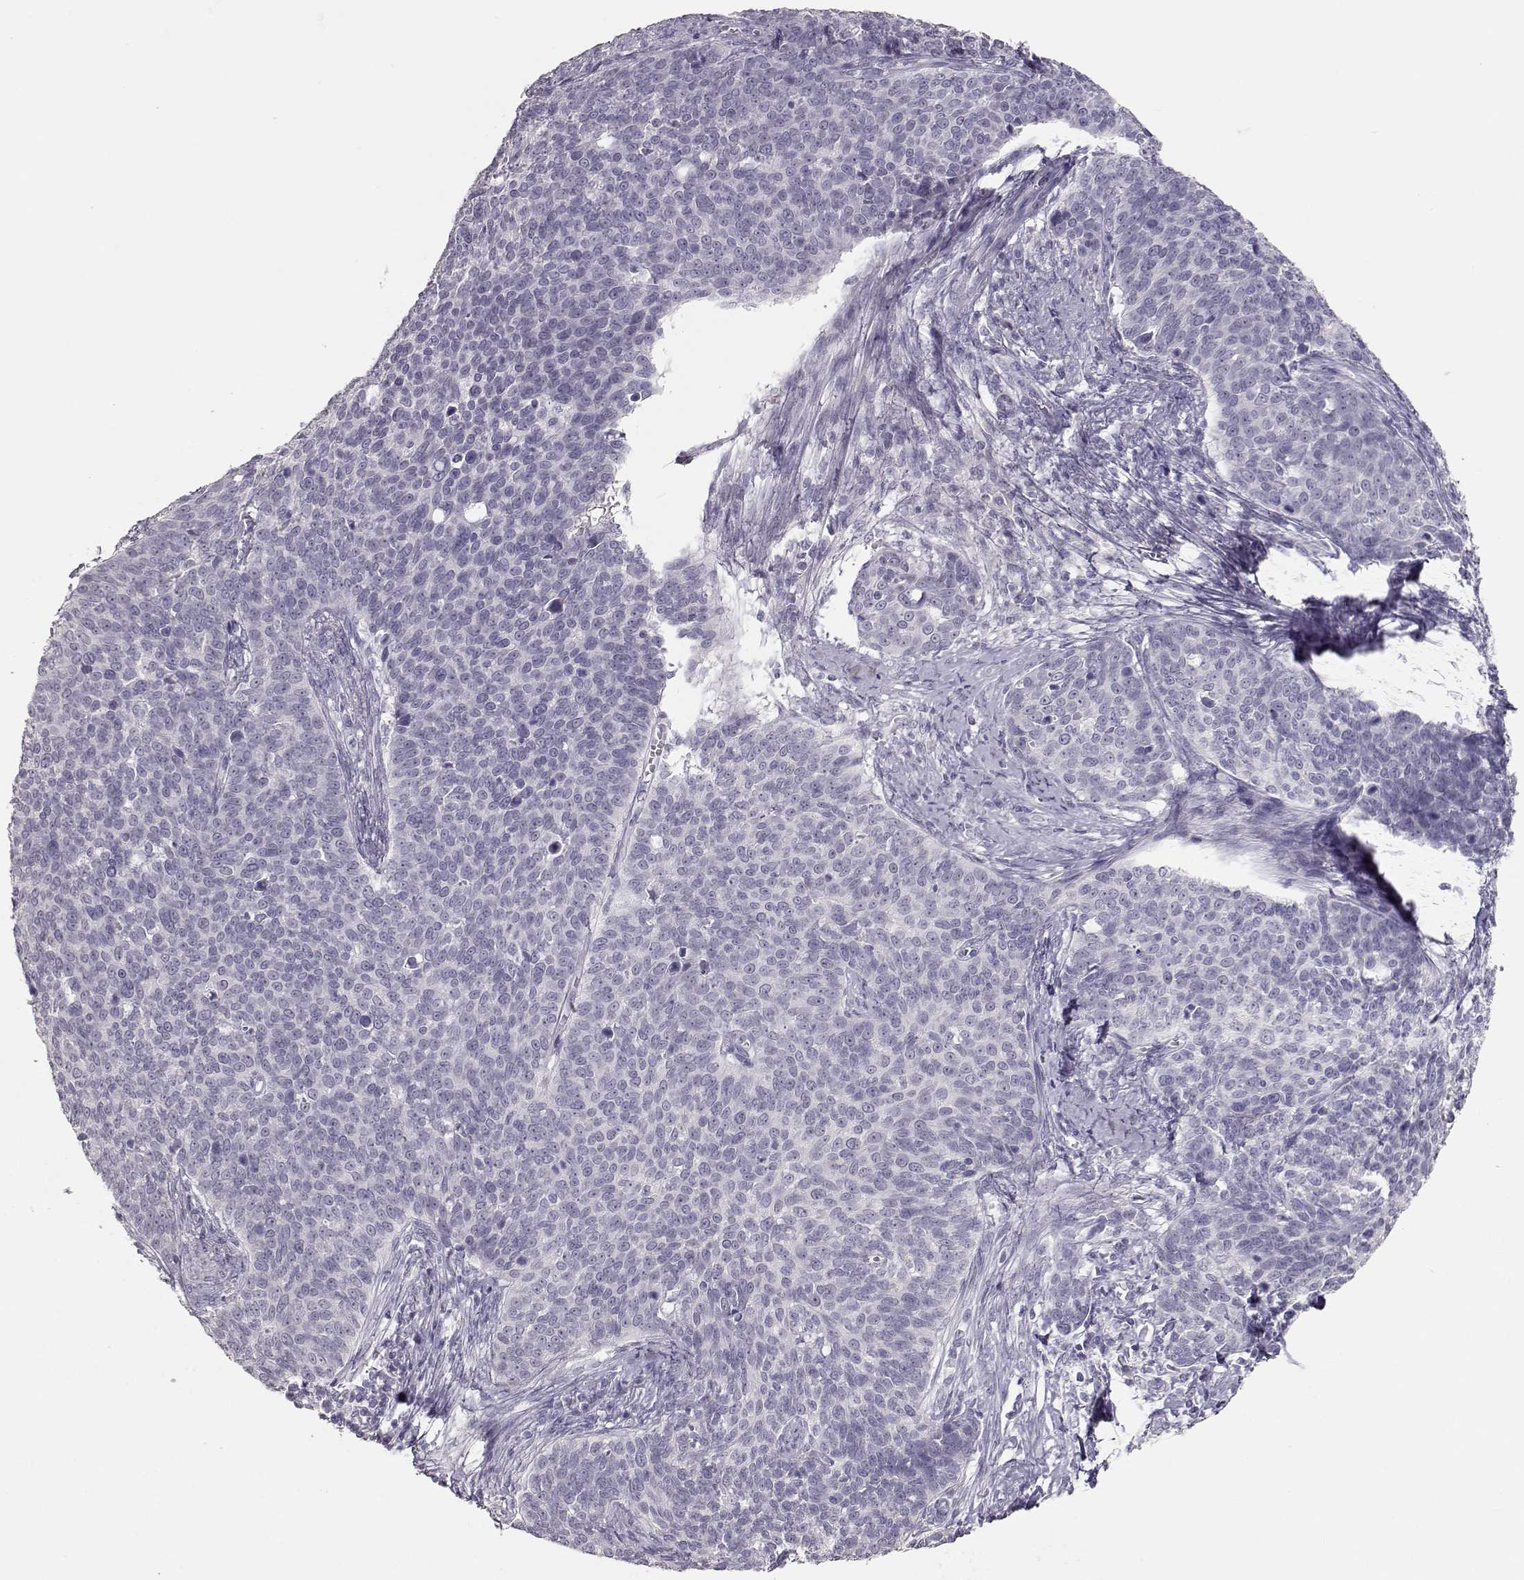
{"staining": {"intensity": "negative", "quantity": "none", "location": "none"}, "tissue": "cervical cancer", "cell_type": "Tumor cells", "image_type": "cancer", "snomed": [{"axis": "morphology", "description": "Squamous cell carcinoma, NOS"}, {"axis": "topography", "description": "Cervix"}], "caption": "Tumor cells show no significant expression in cervical cancer (squamous cell carcinoma).", "gene": "TKTL1", "patient": {"sex": "female", "age": 39}}